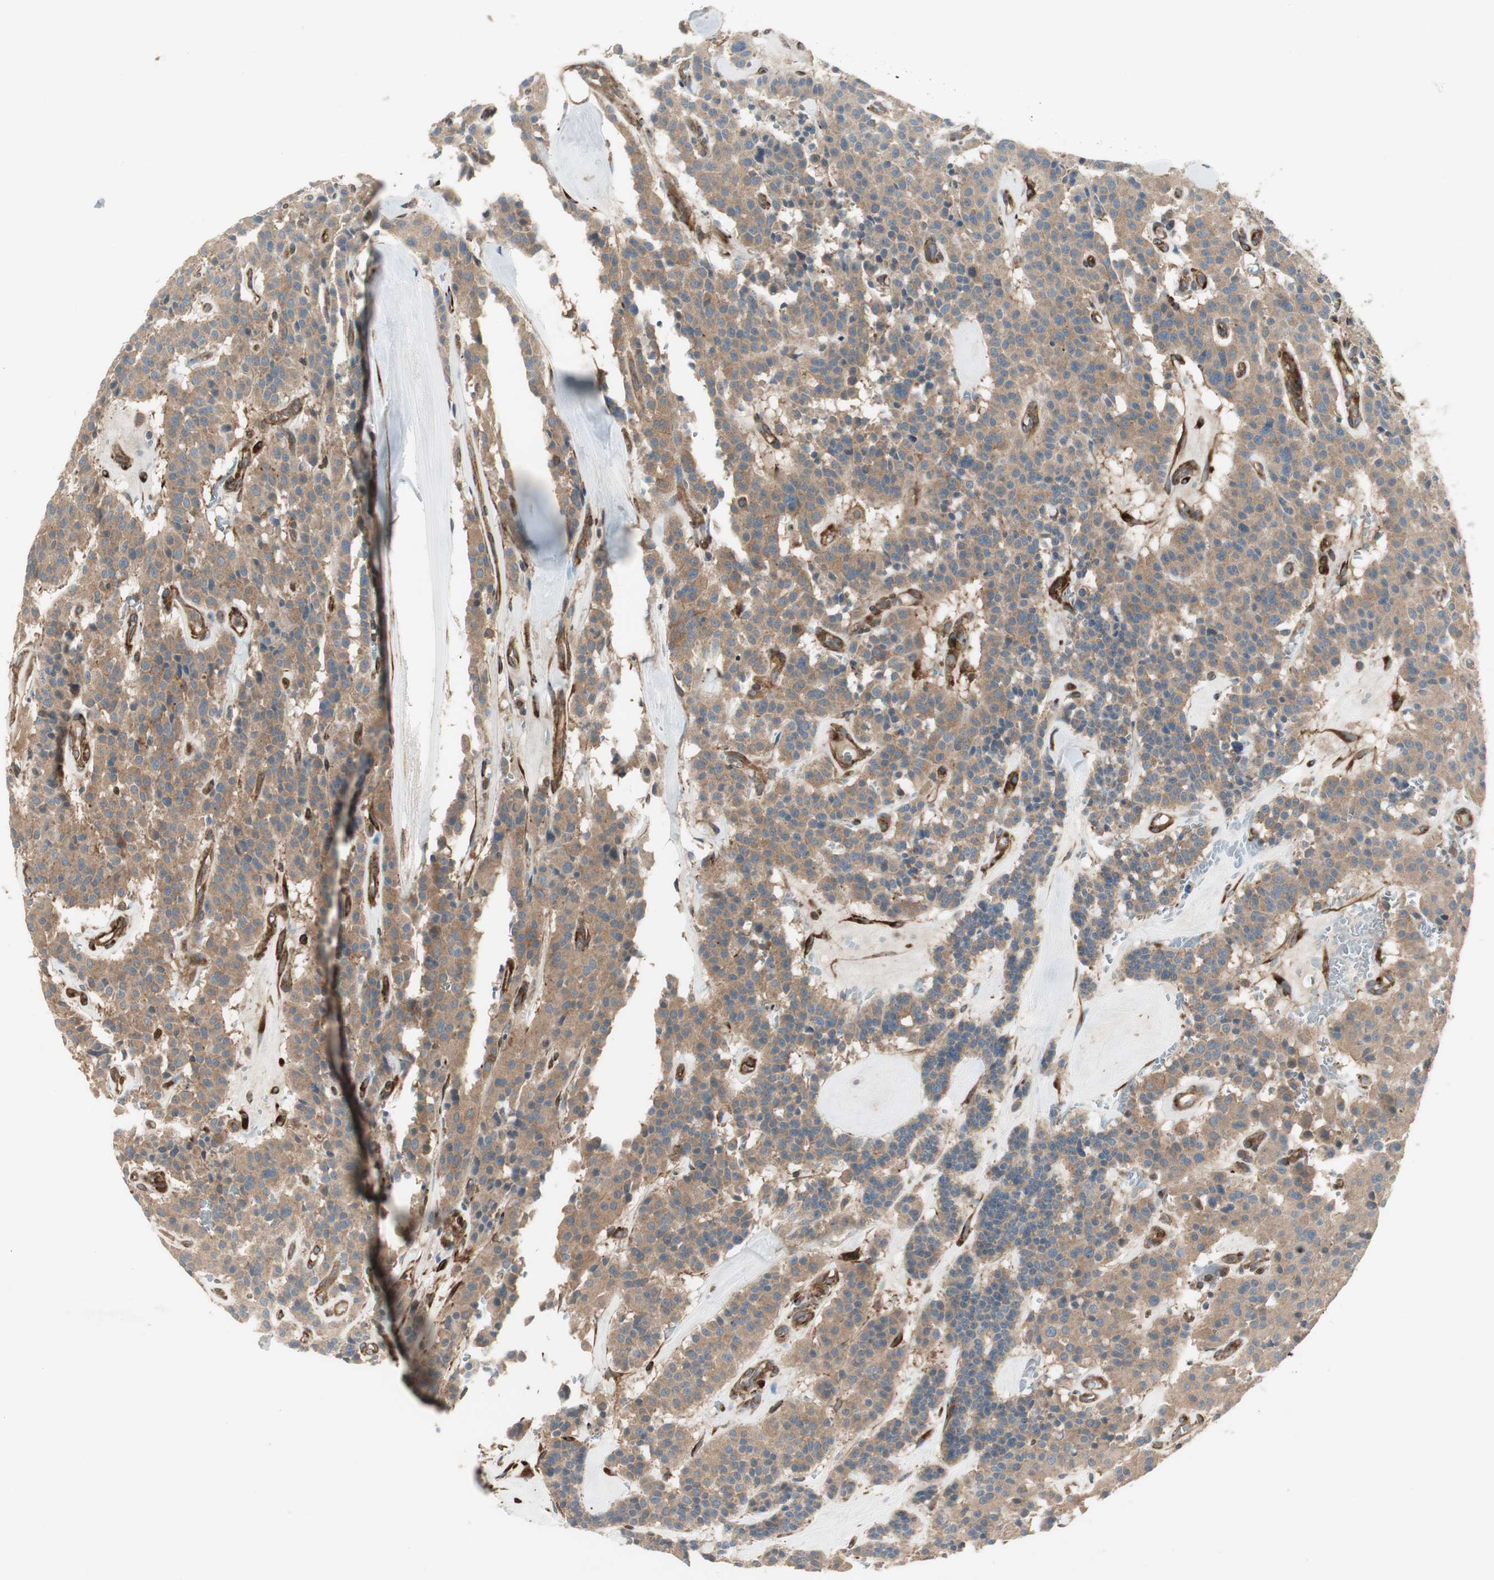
{"staining": {"intensity": "weak", "quantity": ">75%", "location": "cytoplasmic/membranous"}, "tissue": "carcinoid", "cell_type": "Tumor cells", "image_type": "cancer", "snomed": [{"axis": "morphology", "description": "Carcinoid, malignant, NOS"}, {"axis": "topography", "description": "Lung"}], "caption": "This histopathology image demonstrates carcinoid stained with immunohistochemistry (IHC) to label a protein in brown. The cytoplasmic/membranous of tumor cells show weak positivity for the protein. Nuclei are counter-stained blue.", "gene": "PRKG1", "patient": {"sex": "male", "age": 30}}